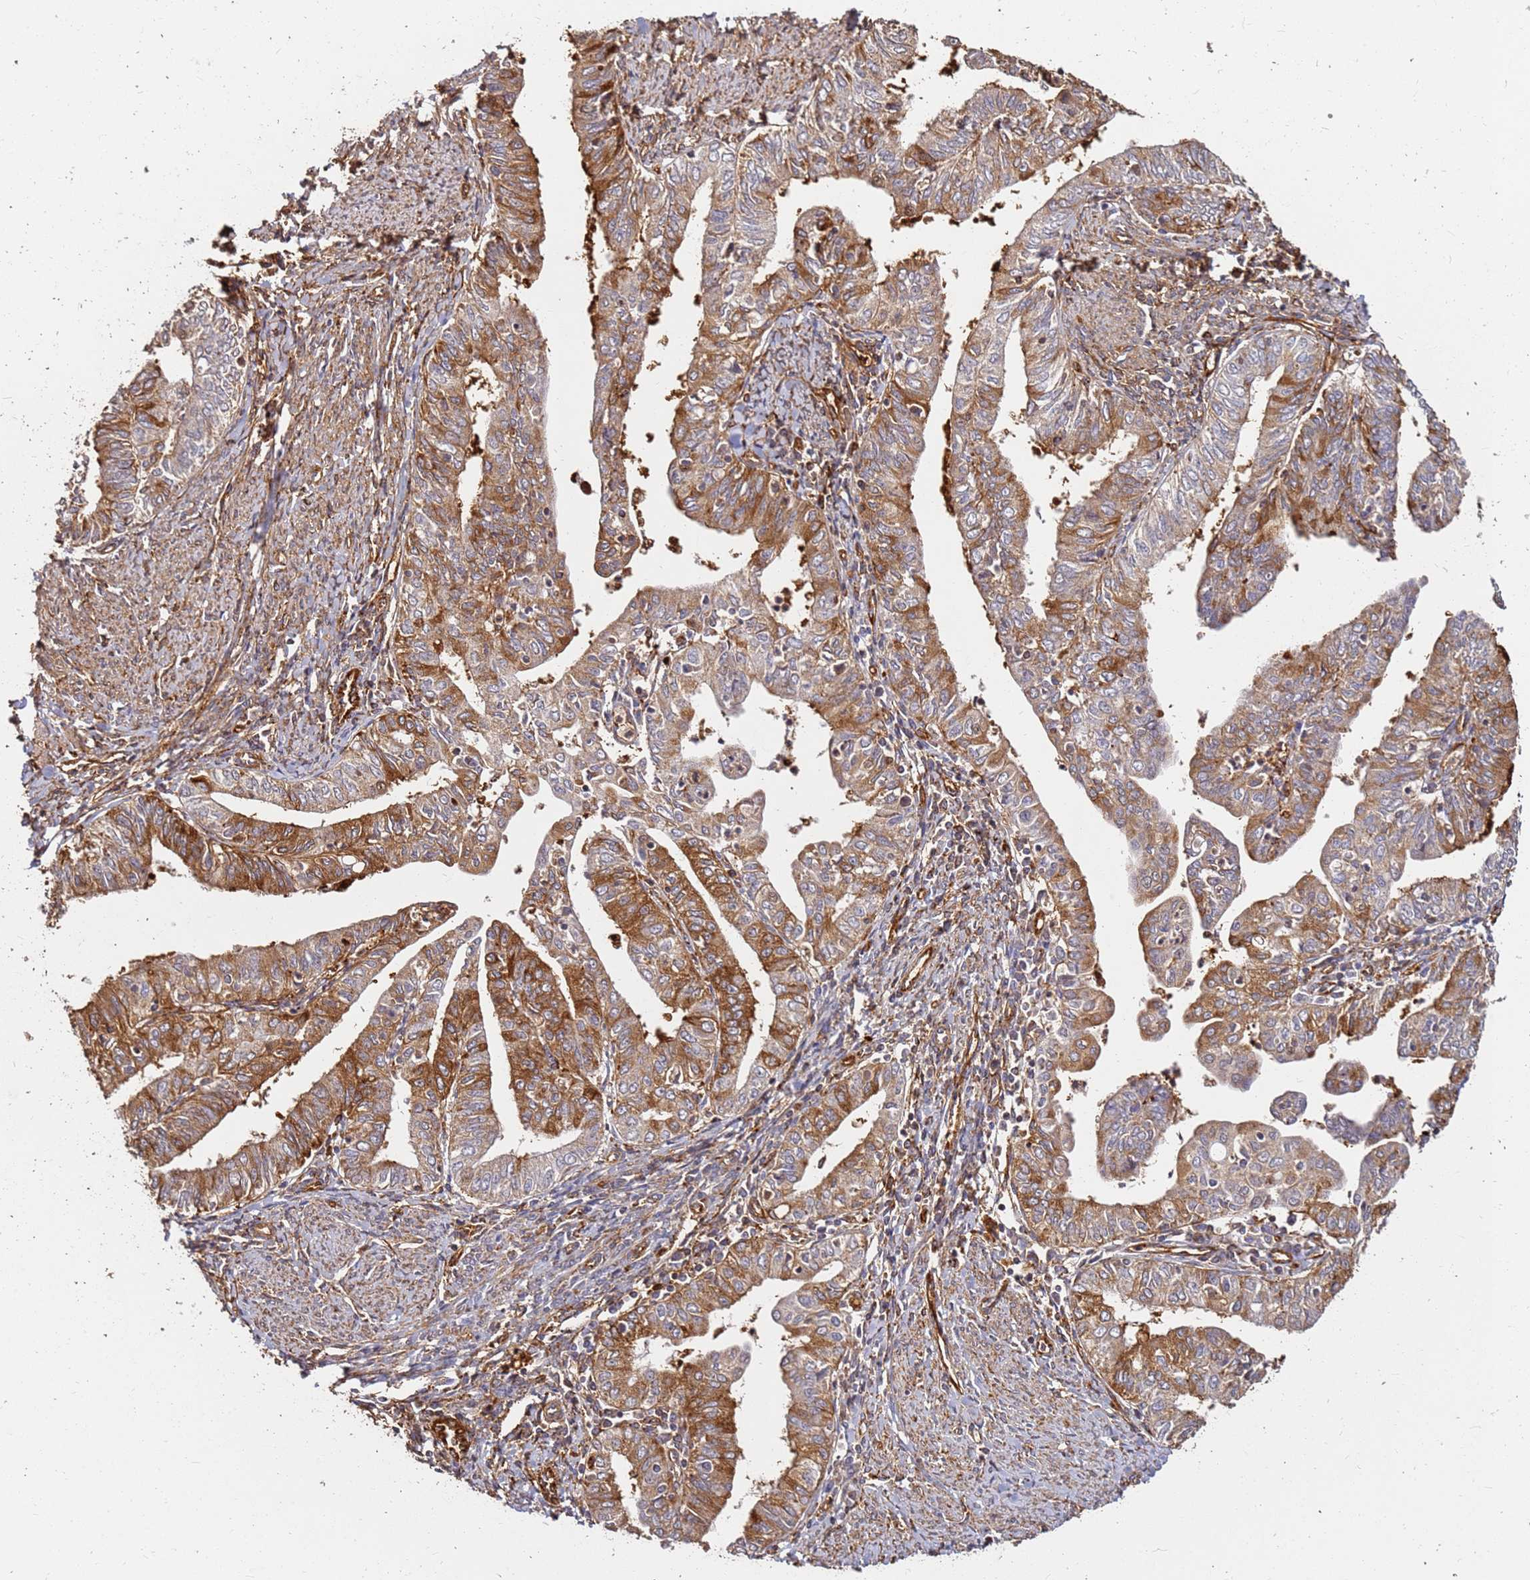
{"staining": {"intensity": "moderate", "quantity": ">75%", "location": "cytoplasmic/membranous"}, "tissue": "endometrial cancer", "cell_type": "Tumor cells", "image_type": "cancer", "snomed": [{"axis": "morphology", "description": "Adenocarcinoma, NOS"}, {"axis": "topography", "description": "Endometrium"}], "caption": "Endometrial cancer (adenocarcinoma) stained with DAB (3,3'-diaminobenzidine) immunohistochemistry displays medium levels of moderate cytoplasmic/membranous positivity in approximately >75% of tumor cells. The protein is shown in brown color, while the nuclei are stained blue.", "gene": "DVL3", "patient": {"sex": "female", "age": 66}}